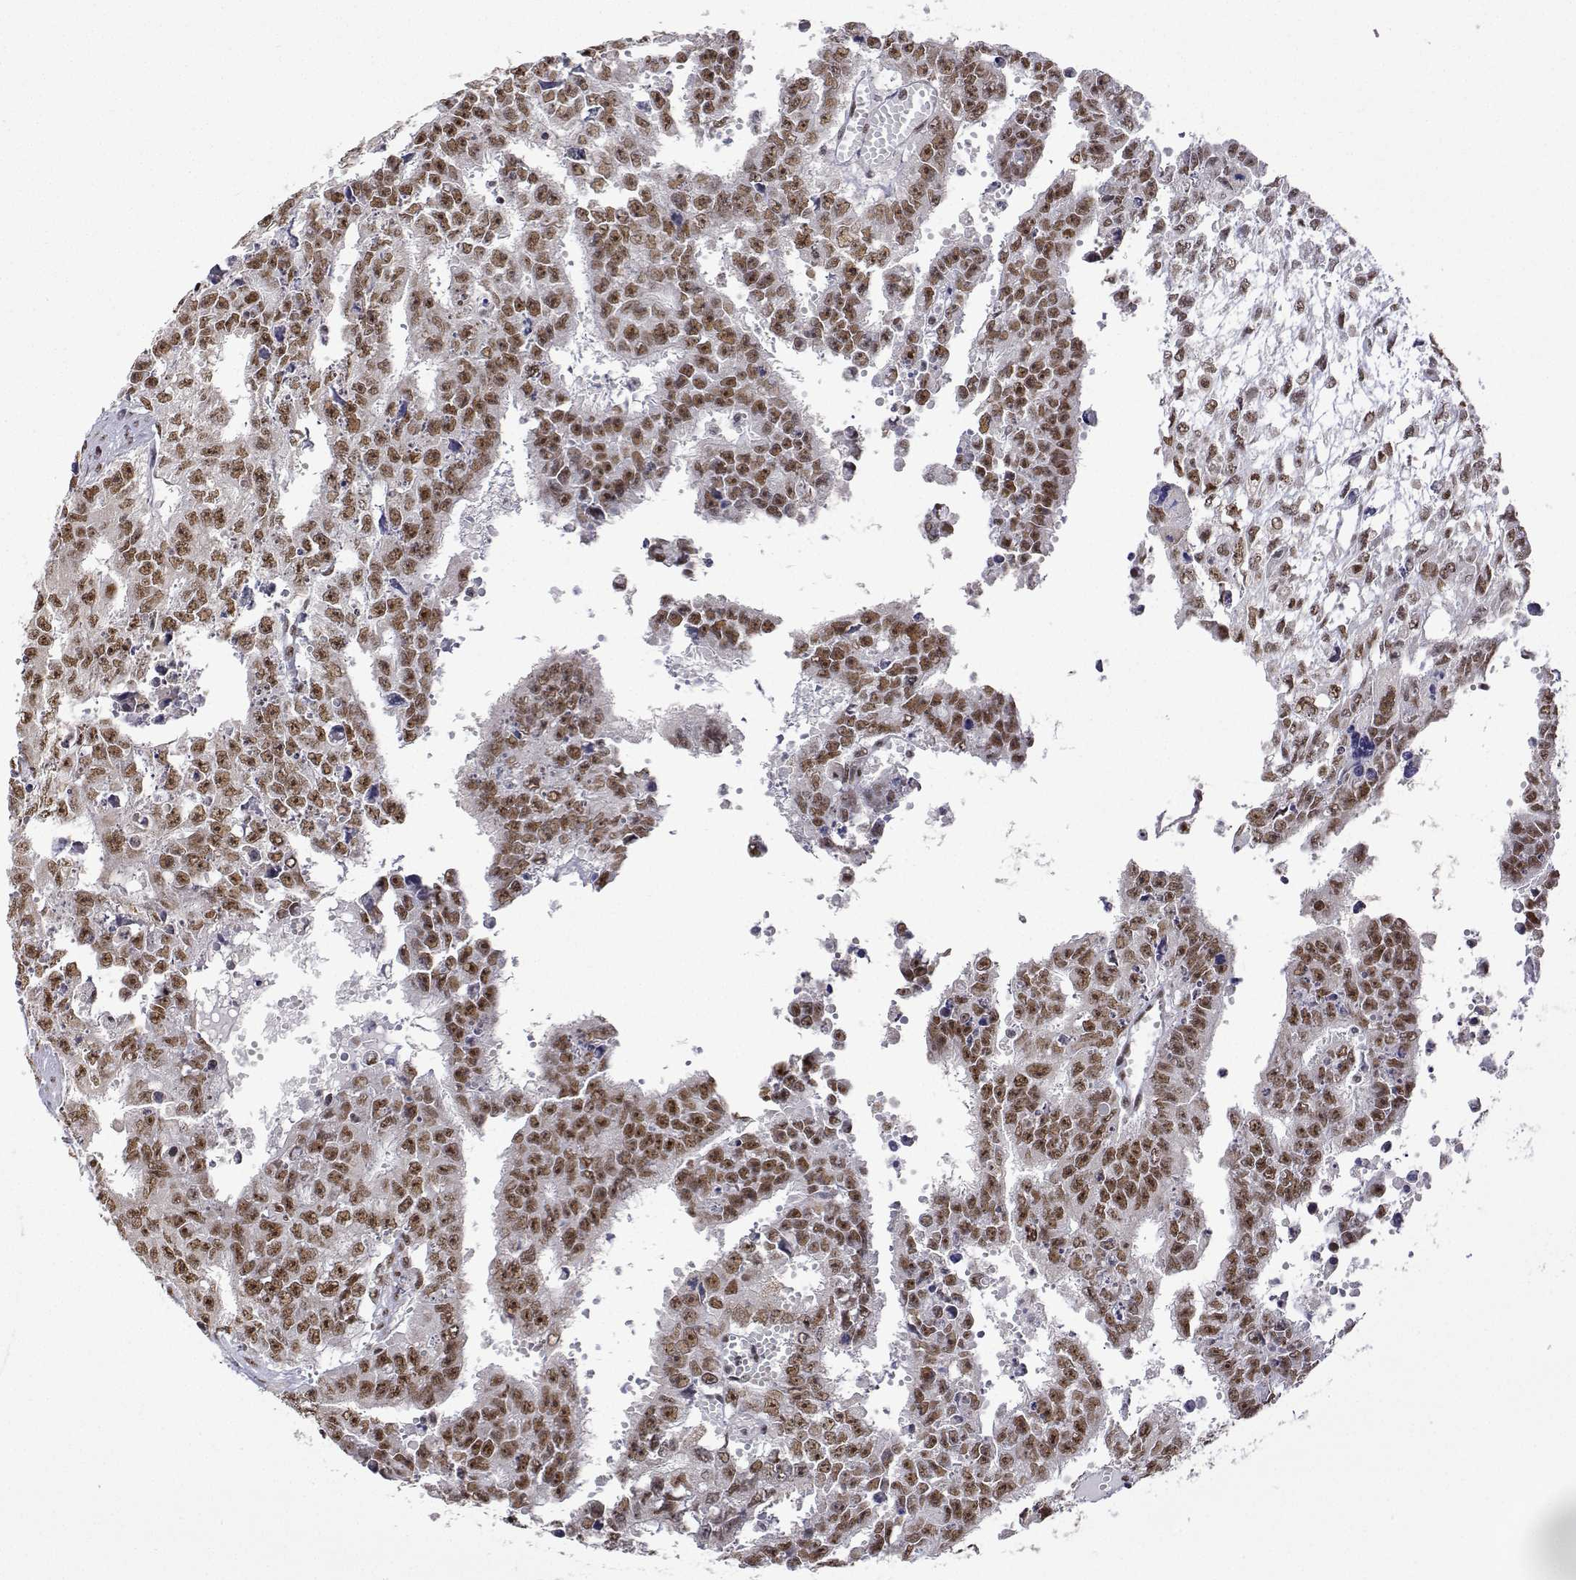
{"staining": {"intensity": "moderate", "quantity": ">75%", "location": "nuclear"}, "tissue": "testis cancer", "cell_type": "Tumor cells", "image_type": "cancer", "snomed": [{"axis": "morphology", "description": "Carcinoma, Embryonal, NOS"}, {"axis": "morphology", "description": "Teratoma, malignant, NOS"}, {"axis": "topography", "description": "Testis"}], "caption": "Testis cancer (malignant teratoma) was stained to show a protein in brown. There is medium levels of moderate nuclear positivity in approximately >75% of tumor cells. The staining is performed using DAB brown chromogen to label protein expression. The nuclei are counter-stained blue using hematoxylin.", "gene": "ADAR", "patient": {"sex": "male", "age": 24}}